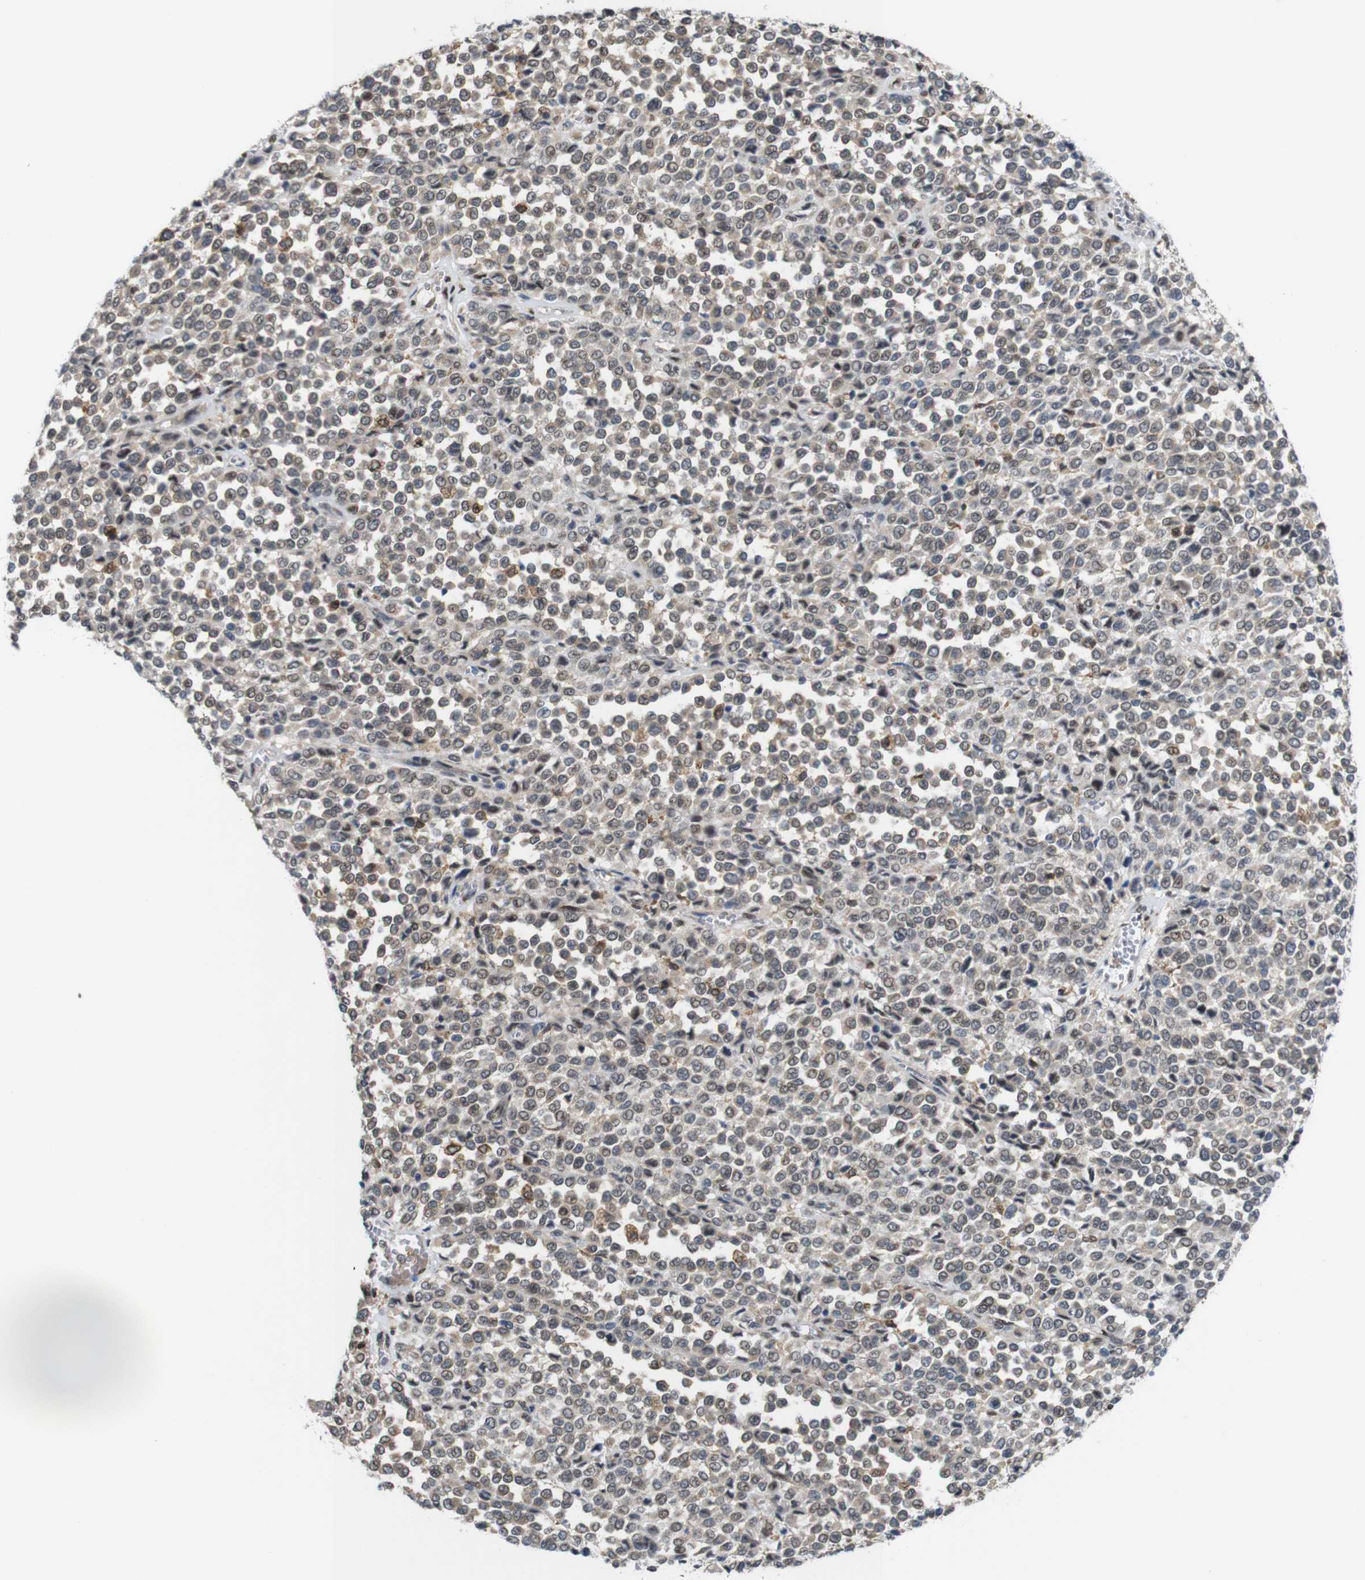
{"staining": {"intensity": "weak", "quantity": ">75%", "location": "cytoplasmic/membranous,nuclear"}, "tissue": "melanoma", "cell_type": "Tumor cells", "image_type": "cancer", "snomed": [{"axis": "morphology", "description": "Malignant melanoma, Metastatic site"}, {"axis": "topography", "description": "Pancreas"}], "caption": "Weak cytoplasmic/membranous and nuclear positivity is seen in about >75% of tumor cells in melanoma.", "gene": "PNMA8A", "patient": {"sex": "female", "age": 30}}